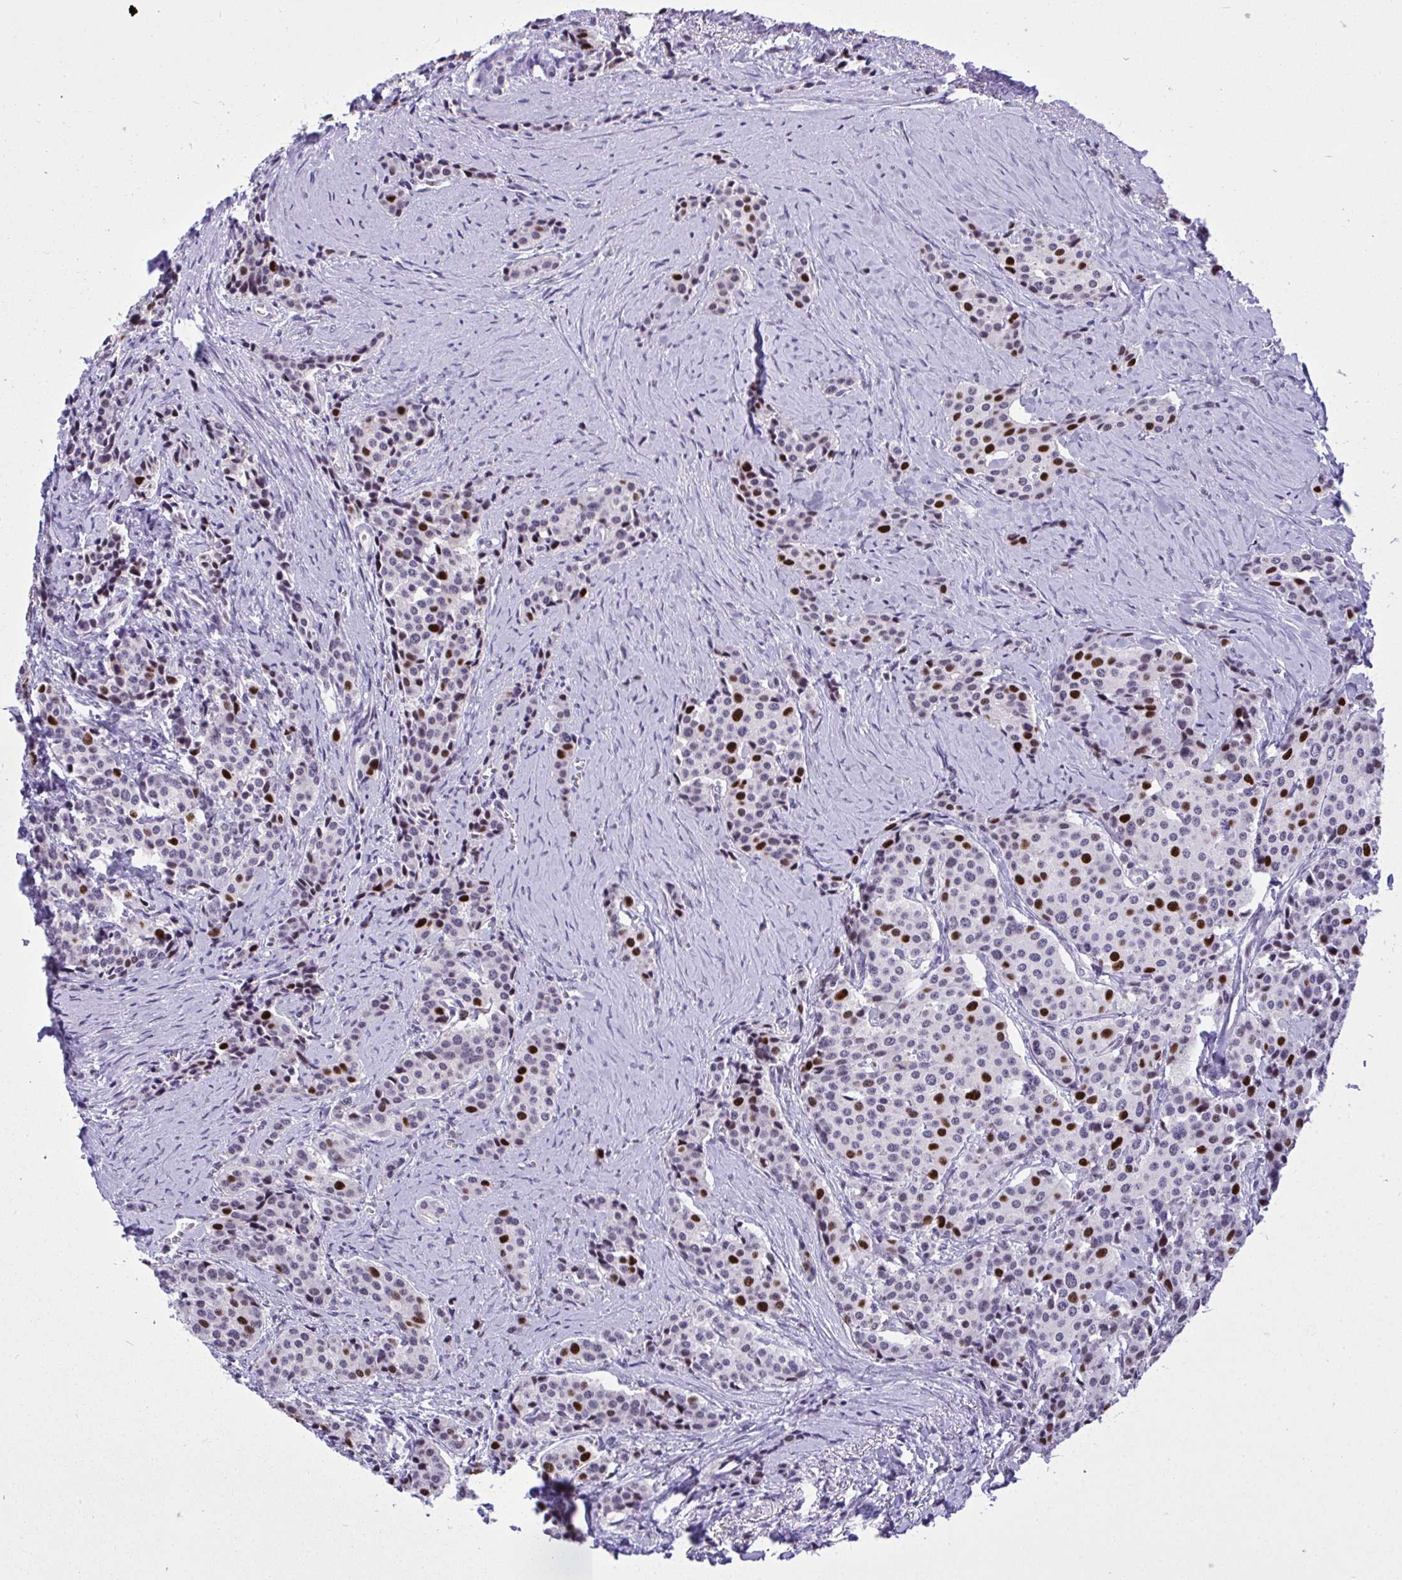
{"staining": {"intensity": "strong", "quantity": "25%-75%", "location": "nuclear"}, "tissue": "carcinoid", "cell_type": "Tumor cells", "image_type": "cancer", "snomed": [{"axis": "morphology", "description": "Carcinoid, malignant, NOS"}, {"axis": "topography", "description": "Small intestine"}], "caption": "This is an image of immunohistochemistry (IHC) staining of malignant carcinoid, which shows strong positivity in the nuclear of tumor cells.", "gene": "C1QL2", "patient": {"sex": "male", "age": 73}}